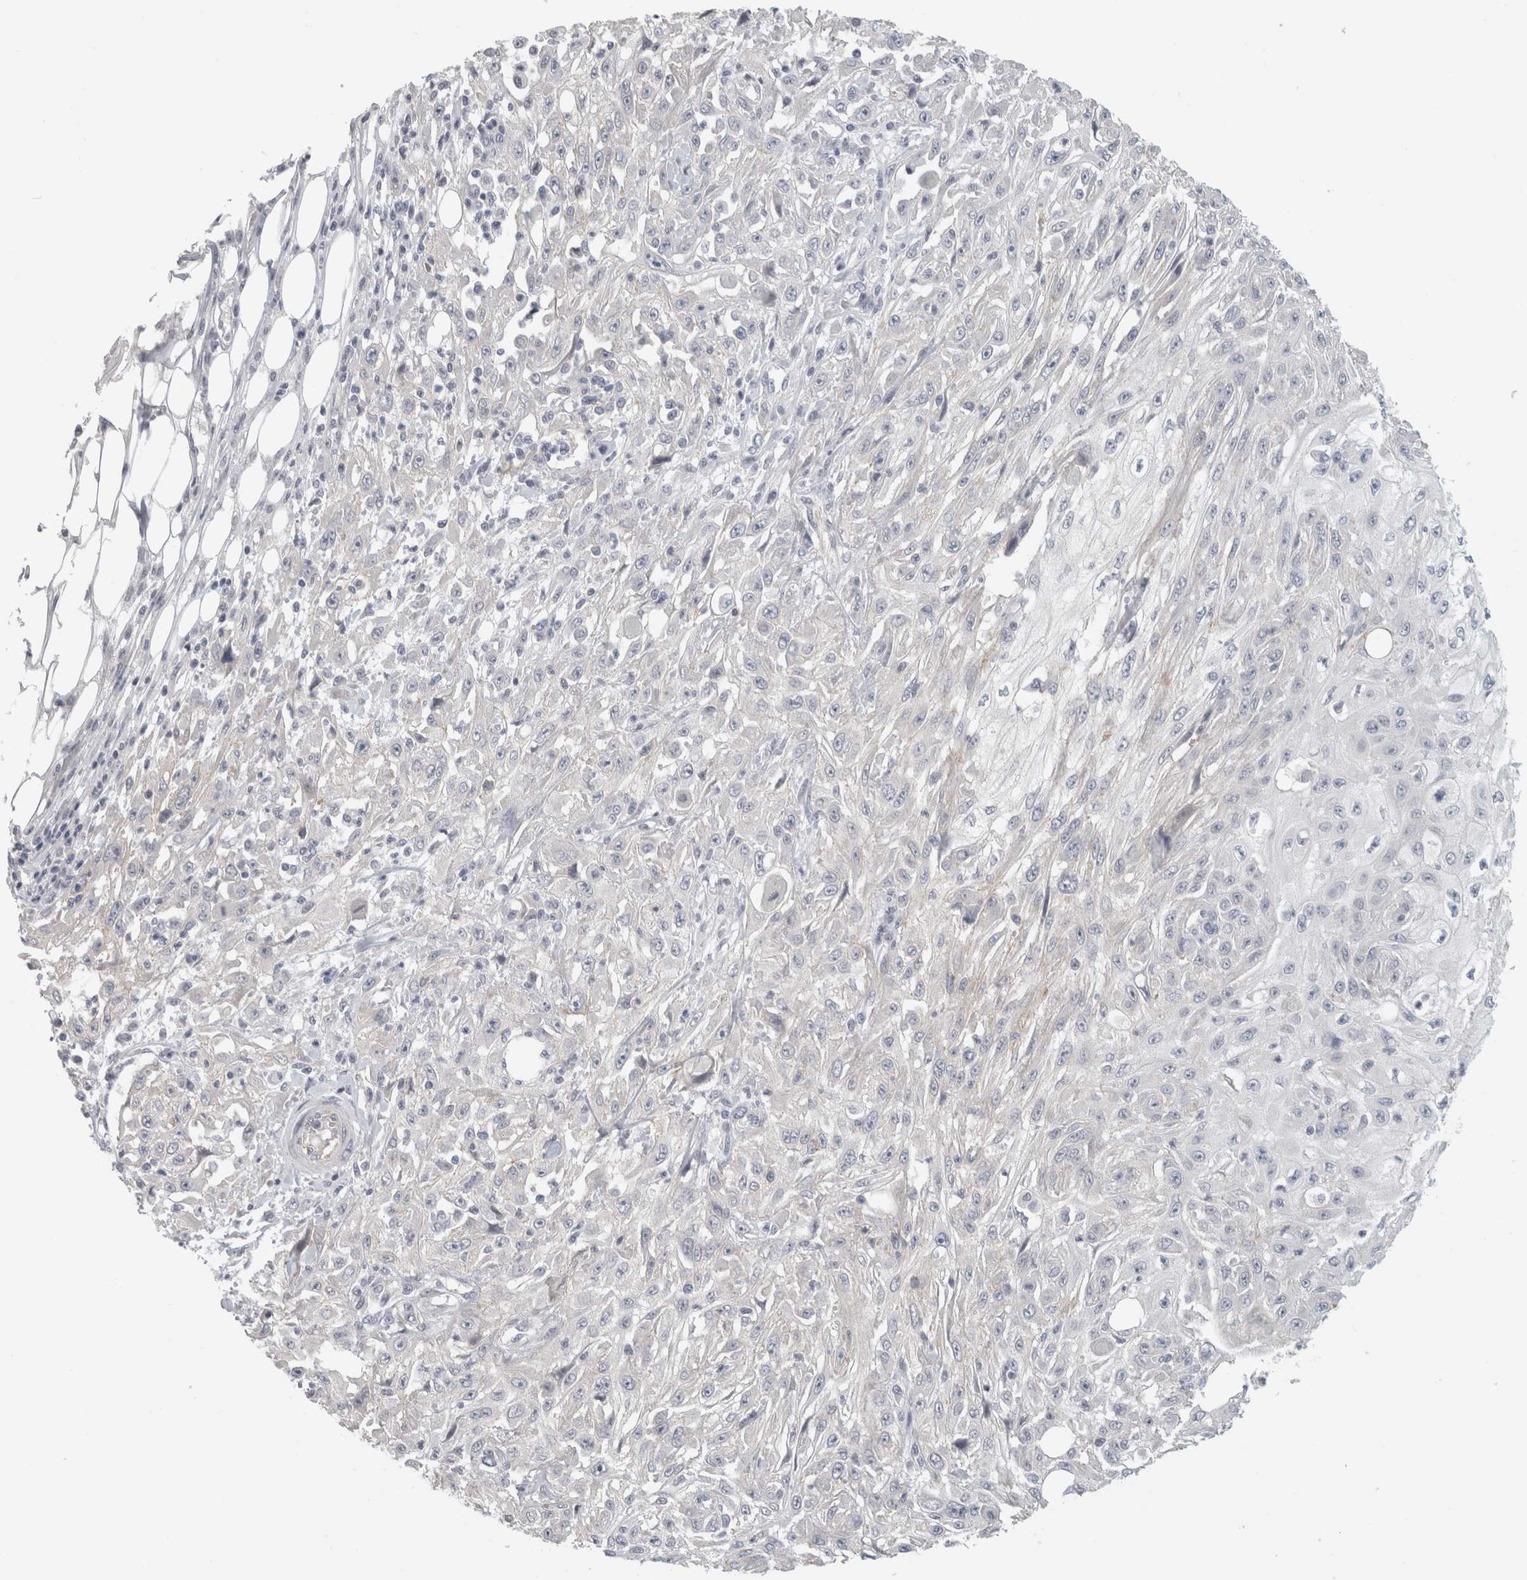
{"staining": {"intensity": "negative", "quantity": "none", "location": "none"}, "tissue": "skin cancer", "cell_type": "Tumor cells", "image_type": "cancer", "snomed": [{"axis": "morphology", "description": "Squamous cell carcinoma, NOS"}, {"axis": "morphology", "description": "Squamous cell carcinoma, metastatic, NOS"}, {"axis": "topography", "description": "Skin"}, {"axis": "topography", "description": "Lymph node"}], "caption": "Skin cancer (squamous cell carcinoma) was stained to show a protein in brown. There is no significant expression in tumor cells.", "gene": "FBLIM1", "patient": {"sex": "male", "age": 75}}